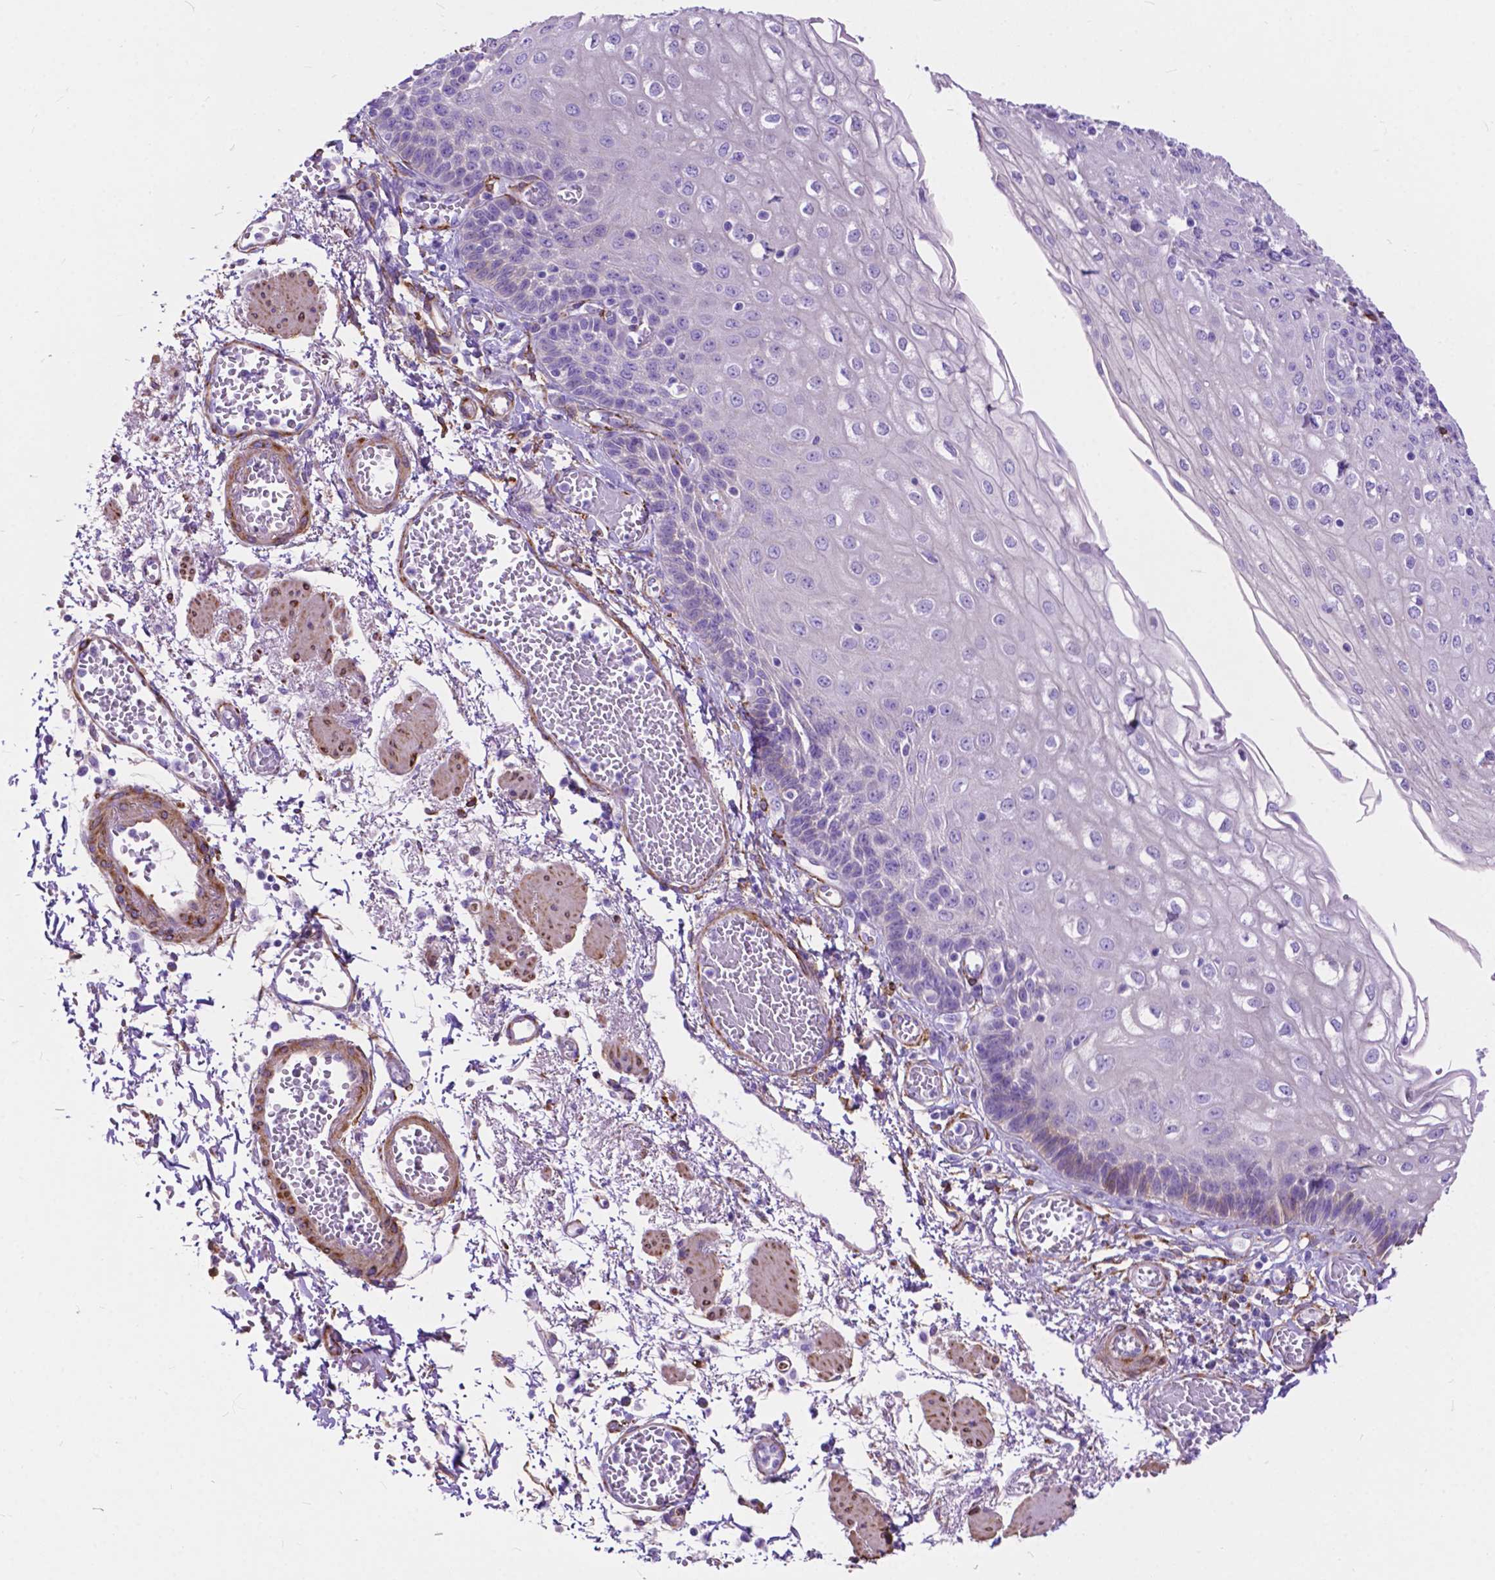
{"staining": {"intensity": "negative", "quantity": "none", "location": "none"}, "tissue": "esophagus", "cell_type": "Squamous epithelial cells", "image_type": "normal", "snomed": [{"axis": "morphology", "description": "Normal tissue, NOS"}, {"axis": "morphology", "description": "Adenocarcinoma, NOS"}, {"axis": "topography", "description": "Esophagus"}], "caption": "Immunohistochemistry photomicrograph of normal esophagus stained for a protein (brown), which displays no positivity in squamous epithelial cells. (DAB (3,3'-diaminobenzidine) immunohistochemistry, high magnification).", "gene": "PCDHA12", "patient": {"sex": "male", "age": 81}}